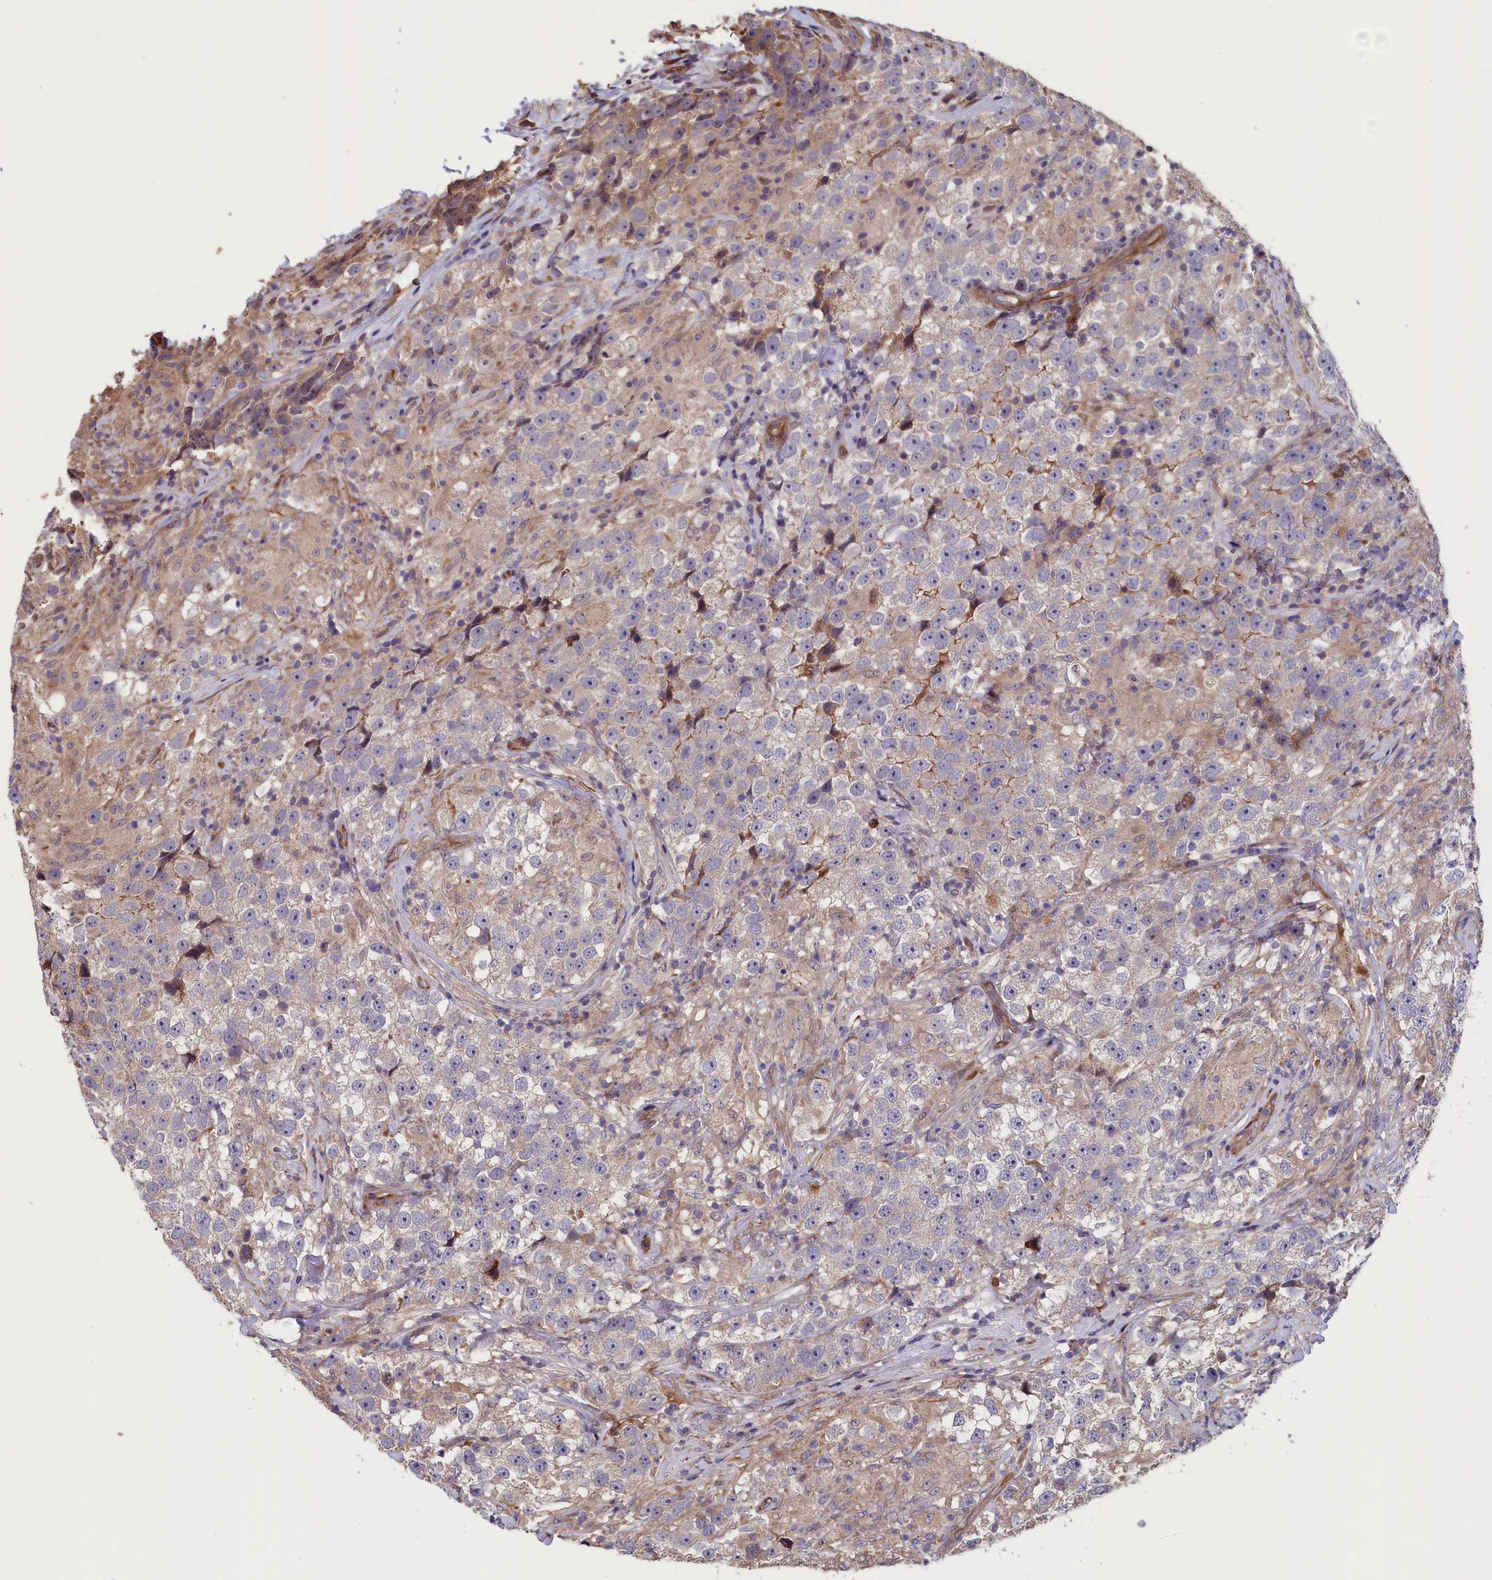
{"staining": {"intensity": "weak", "quantity": "25%-75%", "location": "cytoplasmic/membranous"}, "tissue": "testis cancer", "cell_type": "Tumor cells", "image_type": "cancer", "snomed": [{"axis": "morphology", "description": "Seminoma, NOS"}, {"axis": "topography", "description": "Testis"}], "caption": "Tumor cells demonstrate low levels of weak cytoplasmic/membranous positivity in about 25%-75% of cells in human testis cancer.", "gene": "GREB1L", "patient": {"sex": "male", "age": 46}}